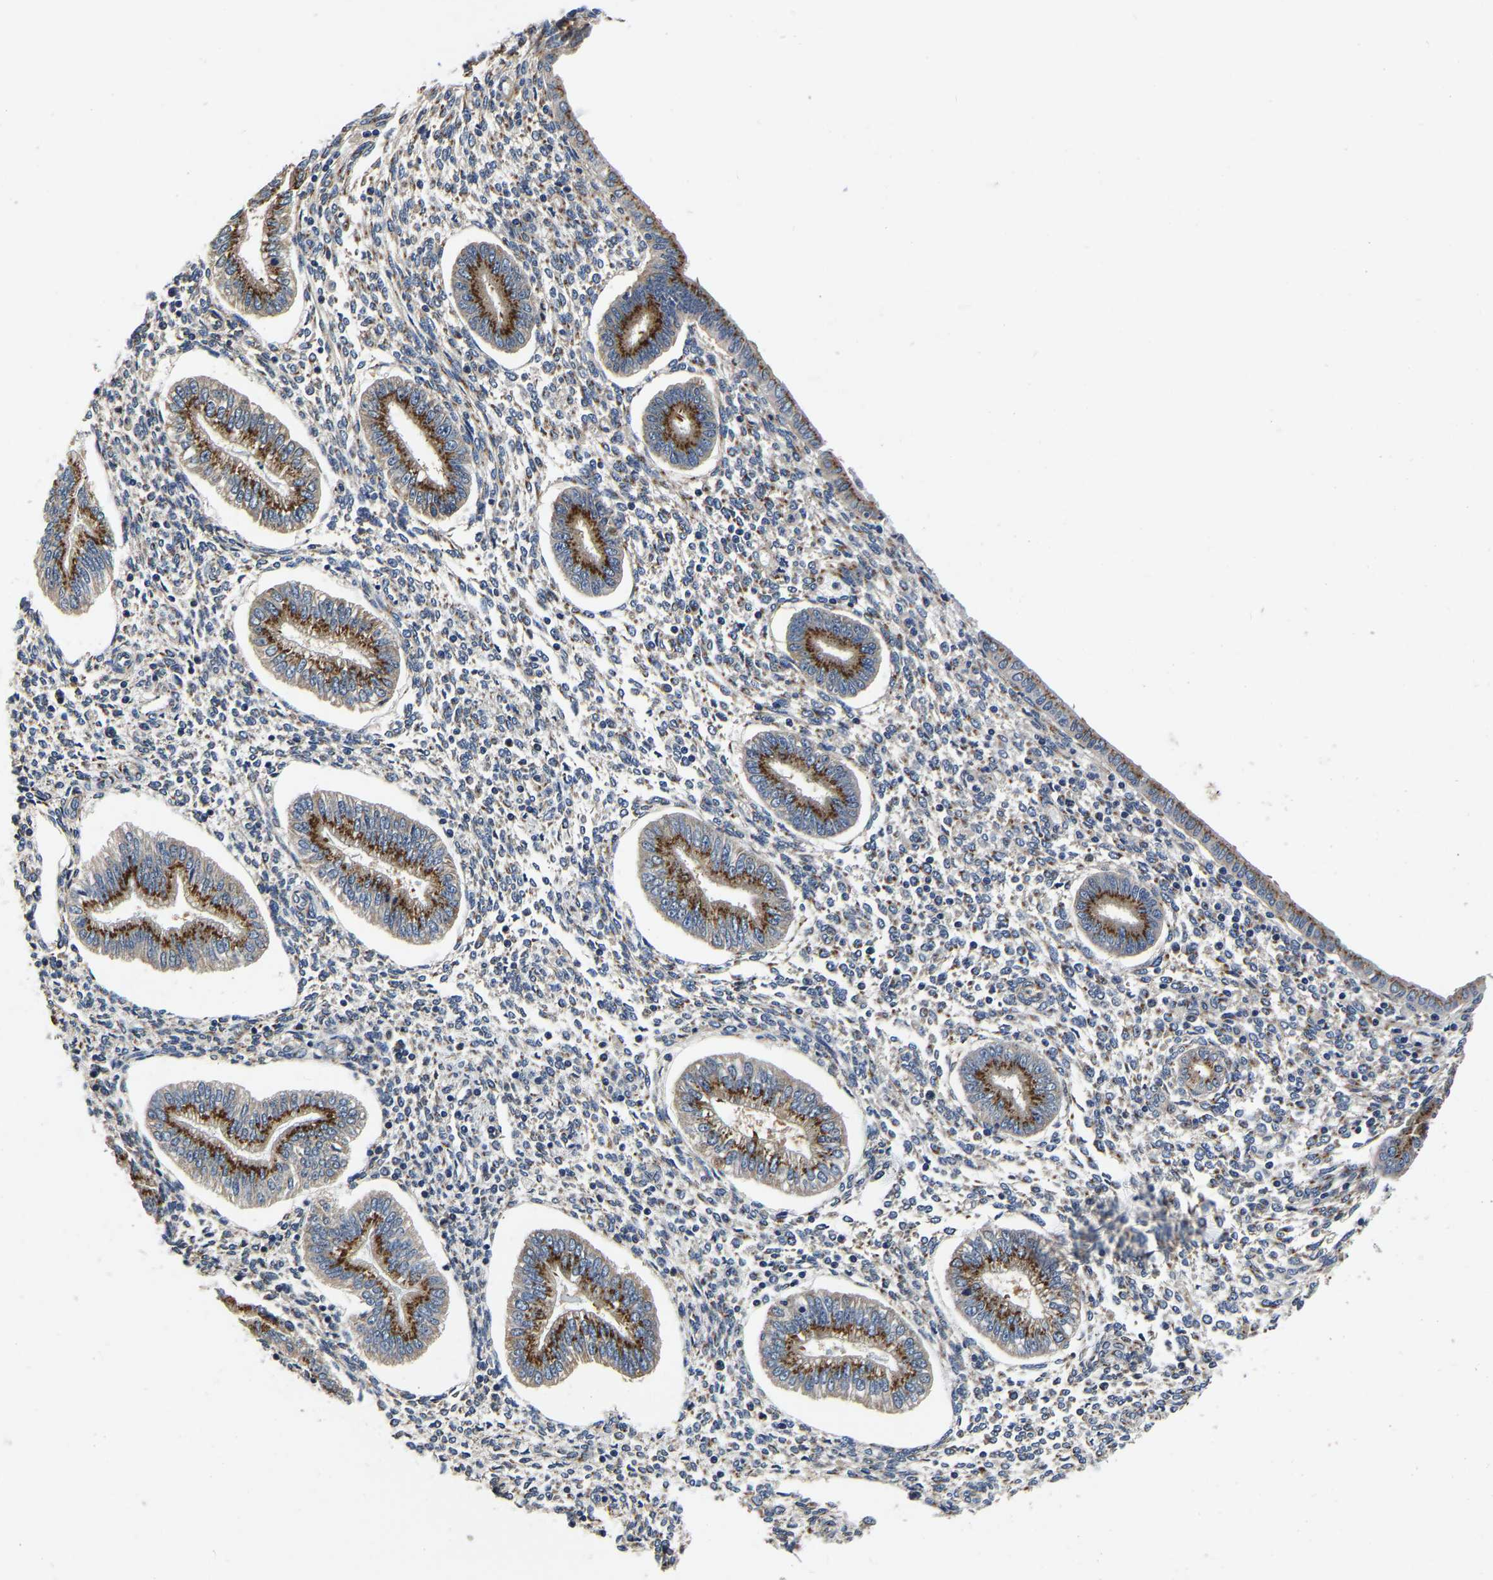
{"staining": {"intensity": "negative", "quantity": "none", "location": "none"}, "tissue": "endometrium", "cell_type": "Cells in endometrial stroma", "image_type": "normal", "snomed": [{"axis": "morphology", "description": "Normal tissue, NOS"}, {"axis": "topography", "description": "Endometrium"}], "caption": "This is an immunohistochemistry image of unremarkable human endometrium. There is no staining in cells in endometrial stroma.", "gene": "RABAC1", "patient": {"sex": "female", "age": 50}}